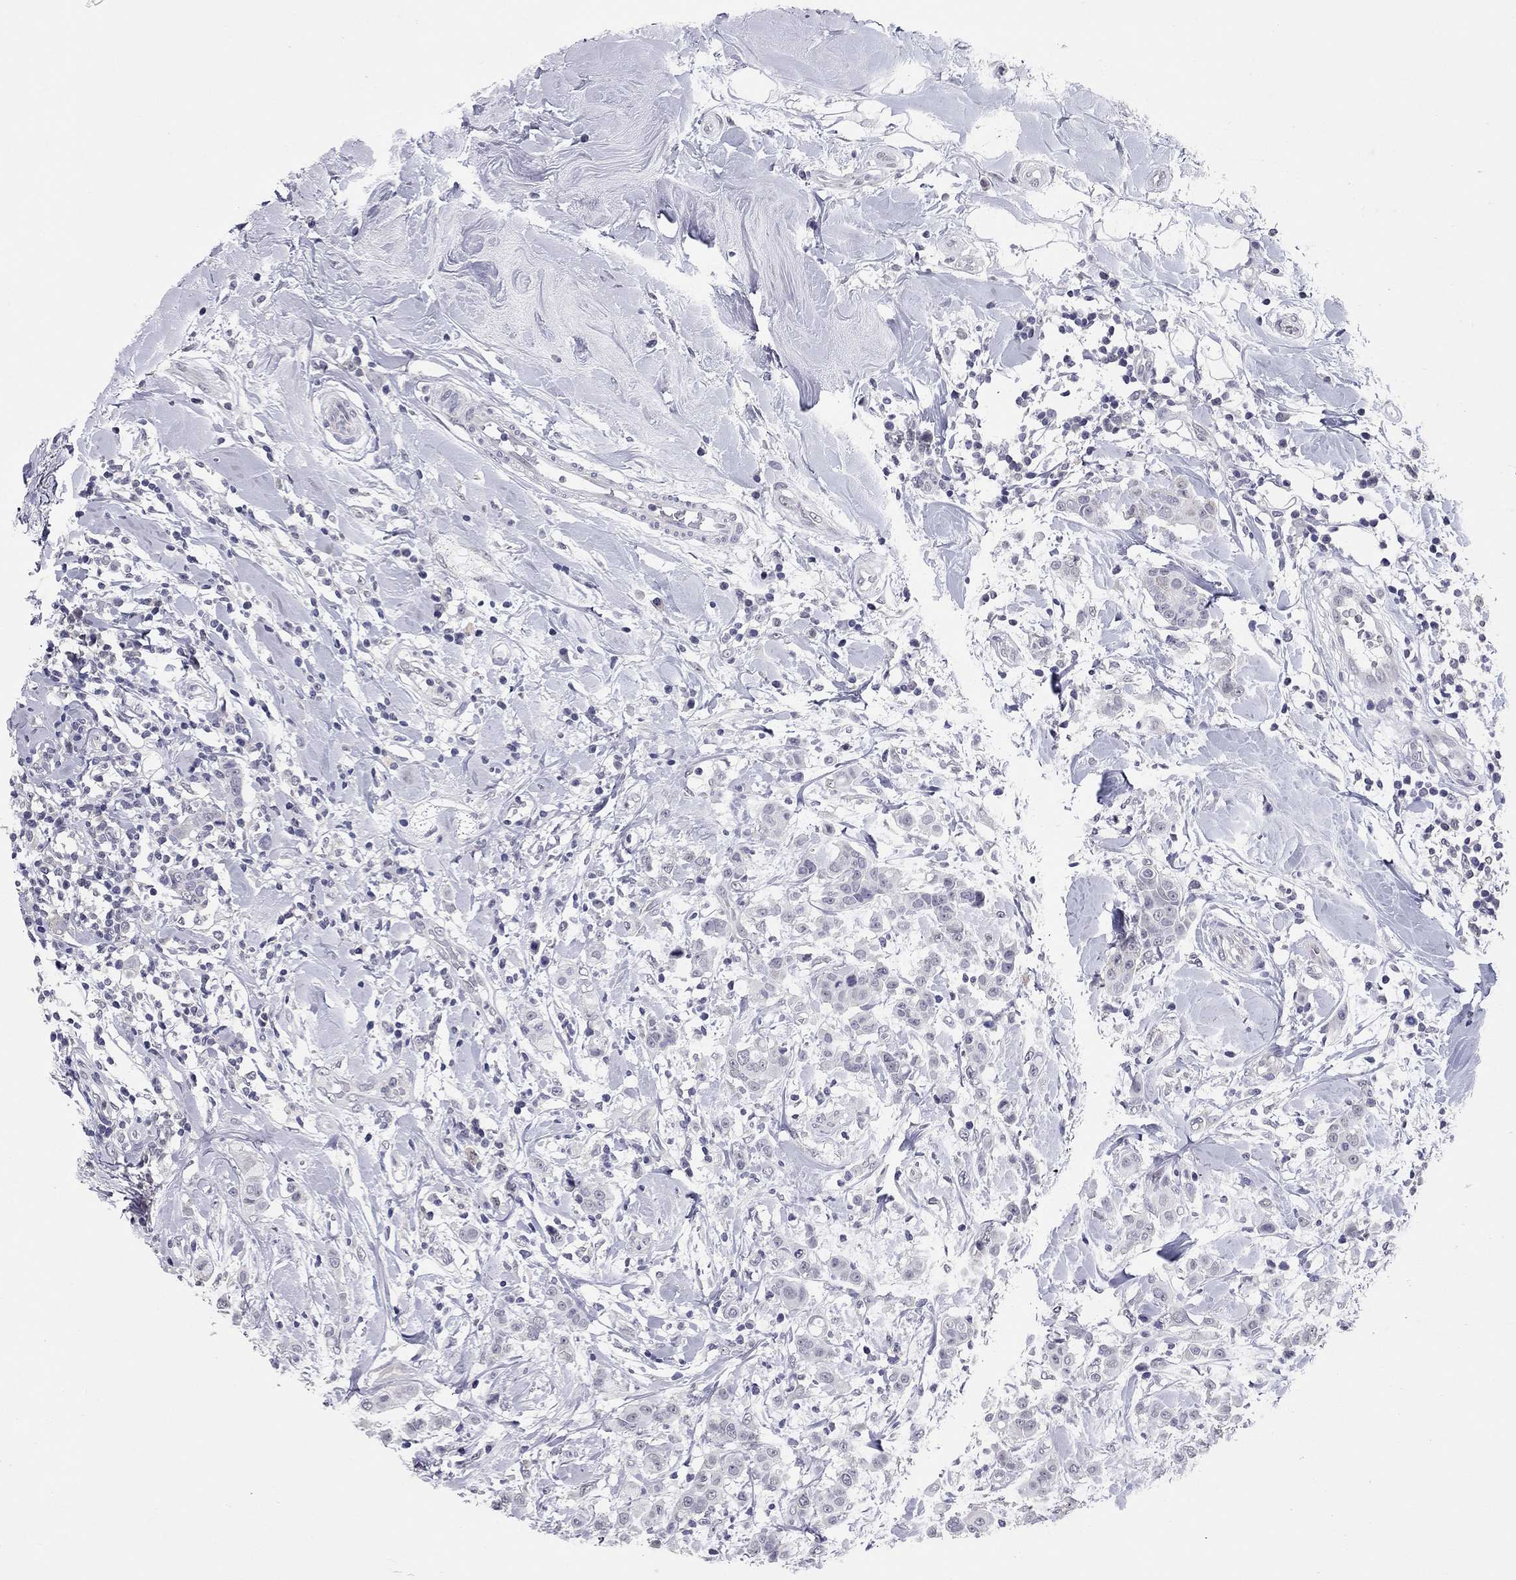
{"staining": {"intensity": "negative", "quantity": "none", "location": "none"}, "tissue": "breast cancer", "cell_type": "Tumor cells", "image_type": "cancer", "snomed": [{"axis": "morphology", "description": "Duct carcinoma"}, {"axis": "topography", "description": "Breast"}], "caption": "A micrograph of intraductal carcinoma (breast) stained for a protein reveals no brown staining in tumor cells. Brightfield microscopy of immunohistochemistry (IHC) stained with DAB (brown) and hematoxylin (blue), captured at high magnification.", "gene": "SHOC2", "patient": {"sex": "female", "age": 27}}